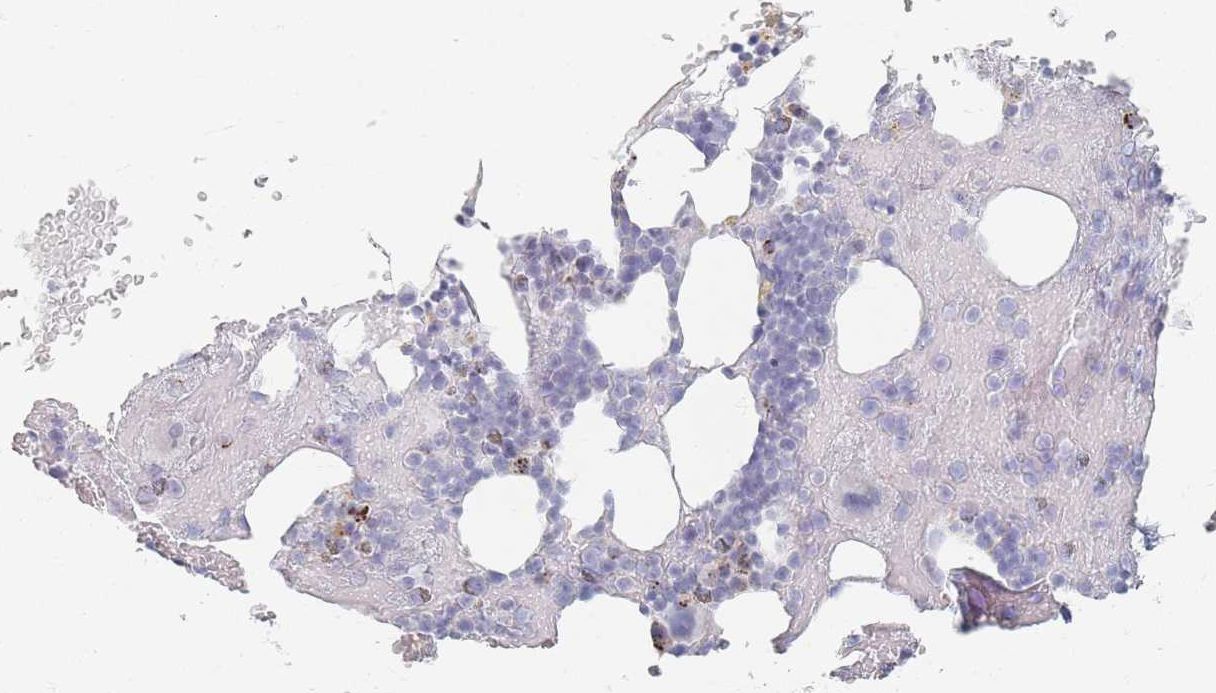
{"staining": {"intensity": "moderate", "quantity": "<25%", "location": "cytoplasmic/membranous"}, "tissue": "bone marrow", "cell_type": "Hematopoietic cells", "image_type": "normal", "snomed": [{"axis": "morphology", "description": "Normal tissue, NOS"}, {"axis": "topography", "description": "Bone marrow"}], "caption": "Bone marrow stained with DAB (3,3'-diaminobenzidine) immunohistochemistry (IHC) demonstrates low levels of moderate cytoplasmic/membranous staining in about <25% of hematopoietic cells.", "gene": "ENSG00000251357", "patient": {"sex": "male", "age": 26}}